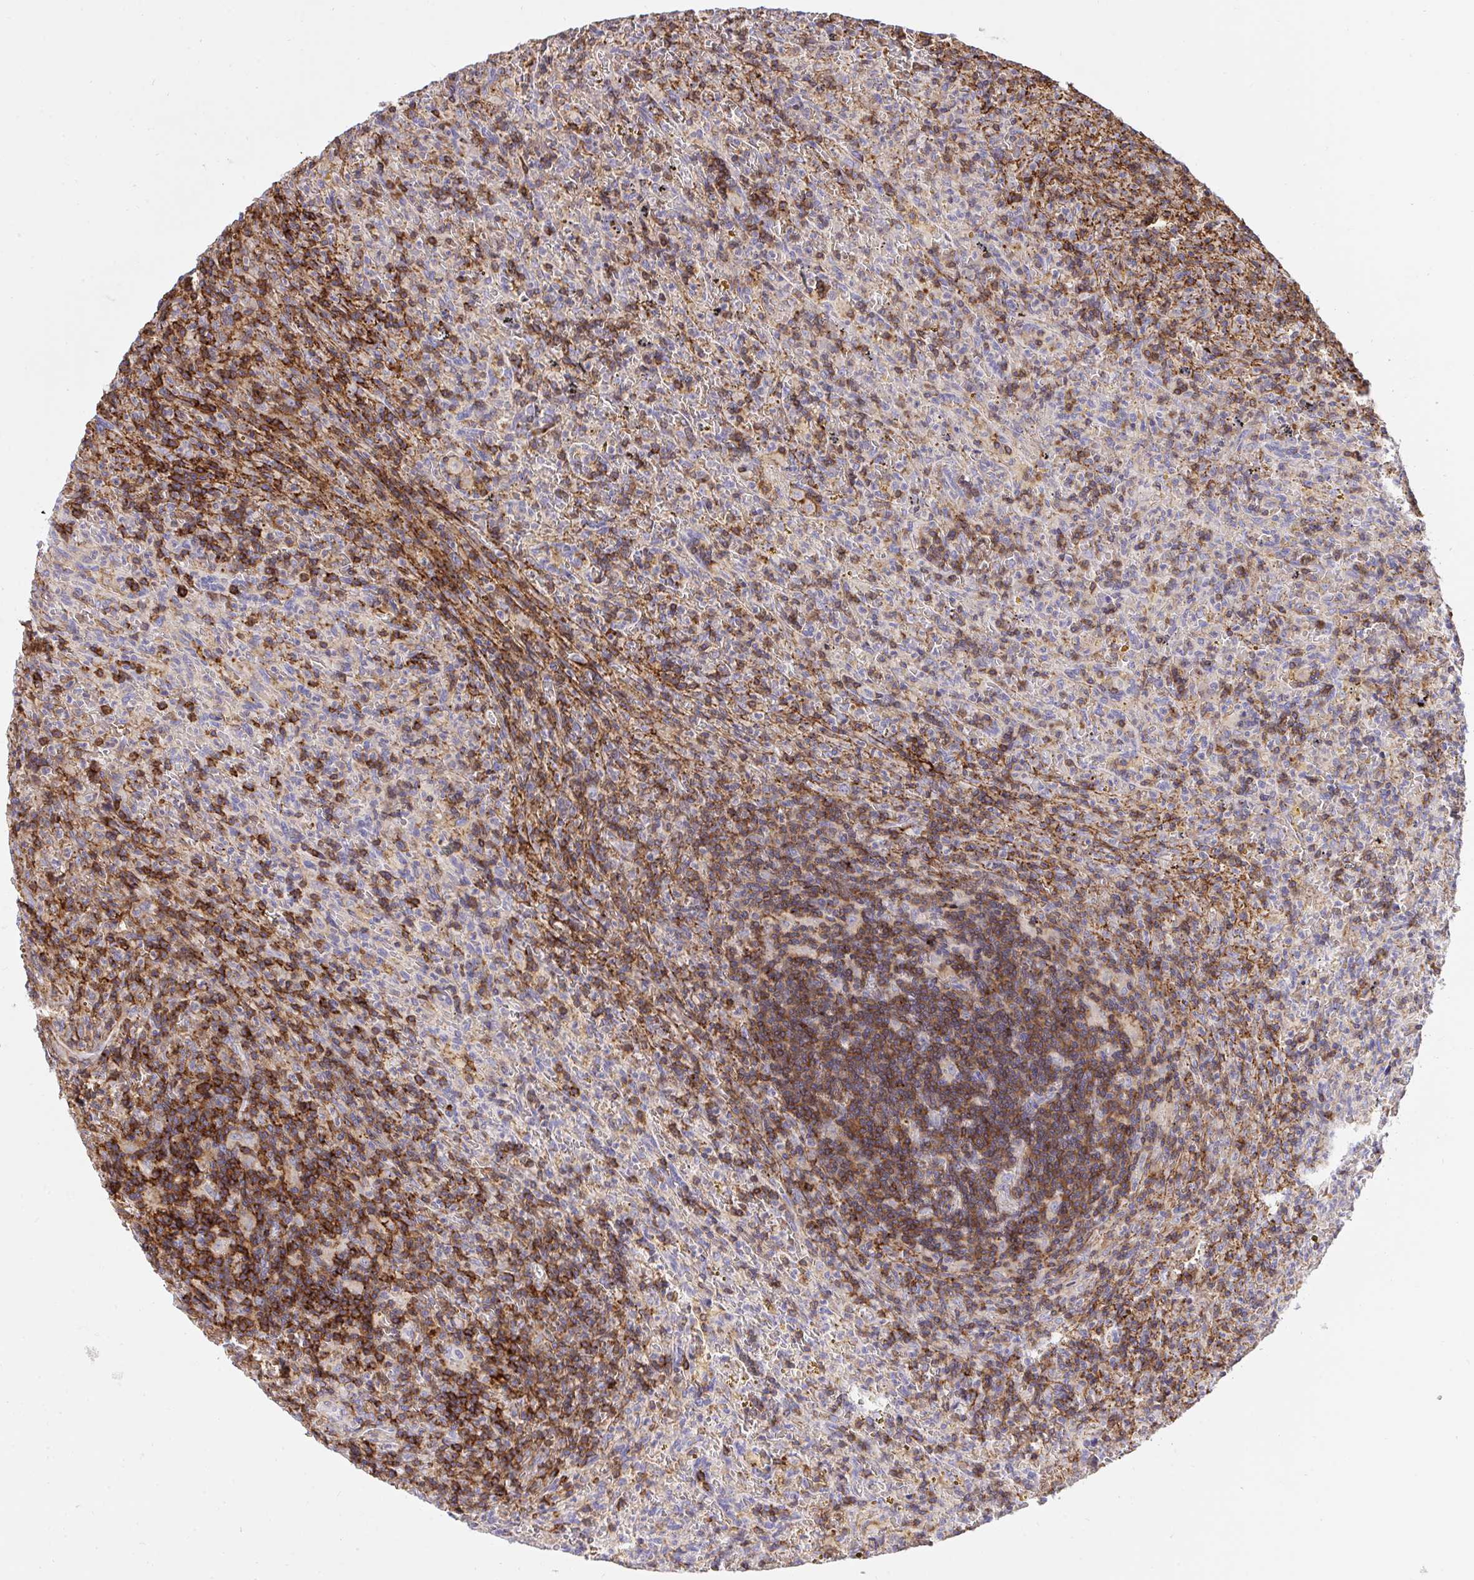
{"staining": {"intensity": "moderate", "quantity": "25%-75%", "location": "cytoplasmic/membranous"}, "tissue": "lymphoma", "cell_type": "Tumor cells", "image_type": "cancer", "snomed": [{"axis": "morphology", "description": "Malignant lymphoma, non-Hodgkin's type, Low grade"}, {"axis": "topography", "description": "Spleen"}], "caption": "This photomicrograph shows immunohistochemistry (IHC) staining of lymphoma, with medium moderate cytoplasmic/membranous staining in approximately 25%-75% of tumor cells.", "gene": "ERI1", "patient": {"sex": "female", "age": 70}}